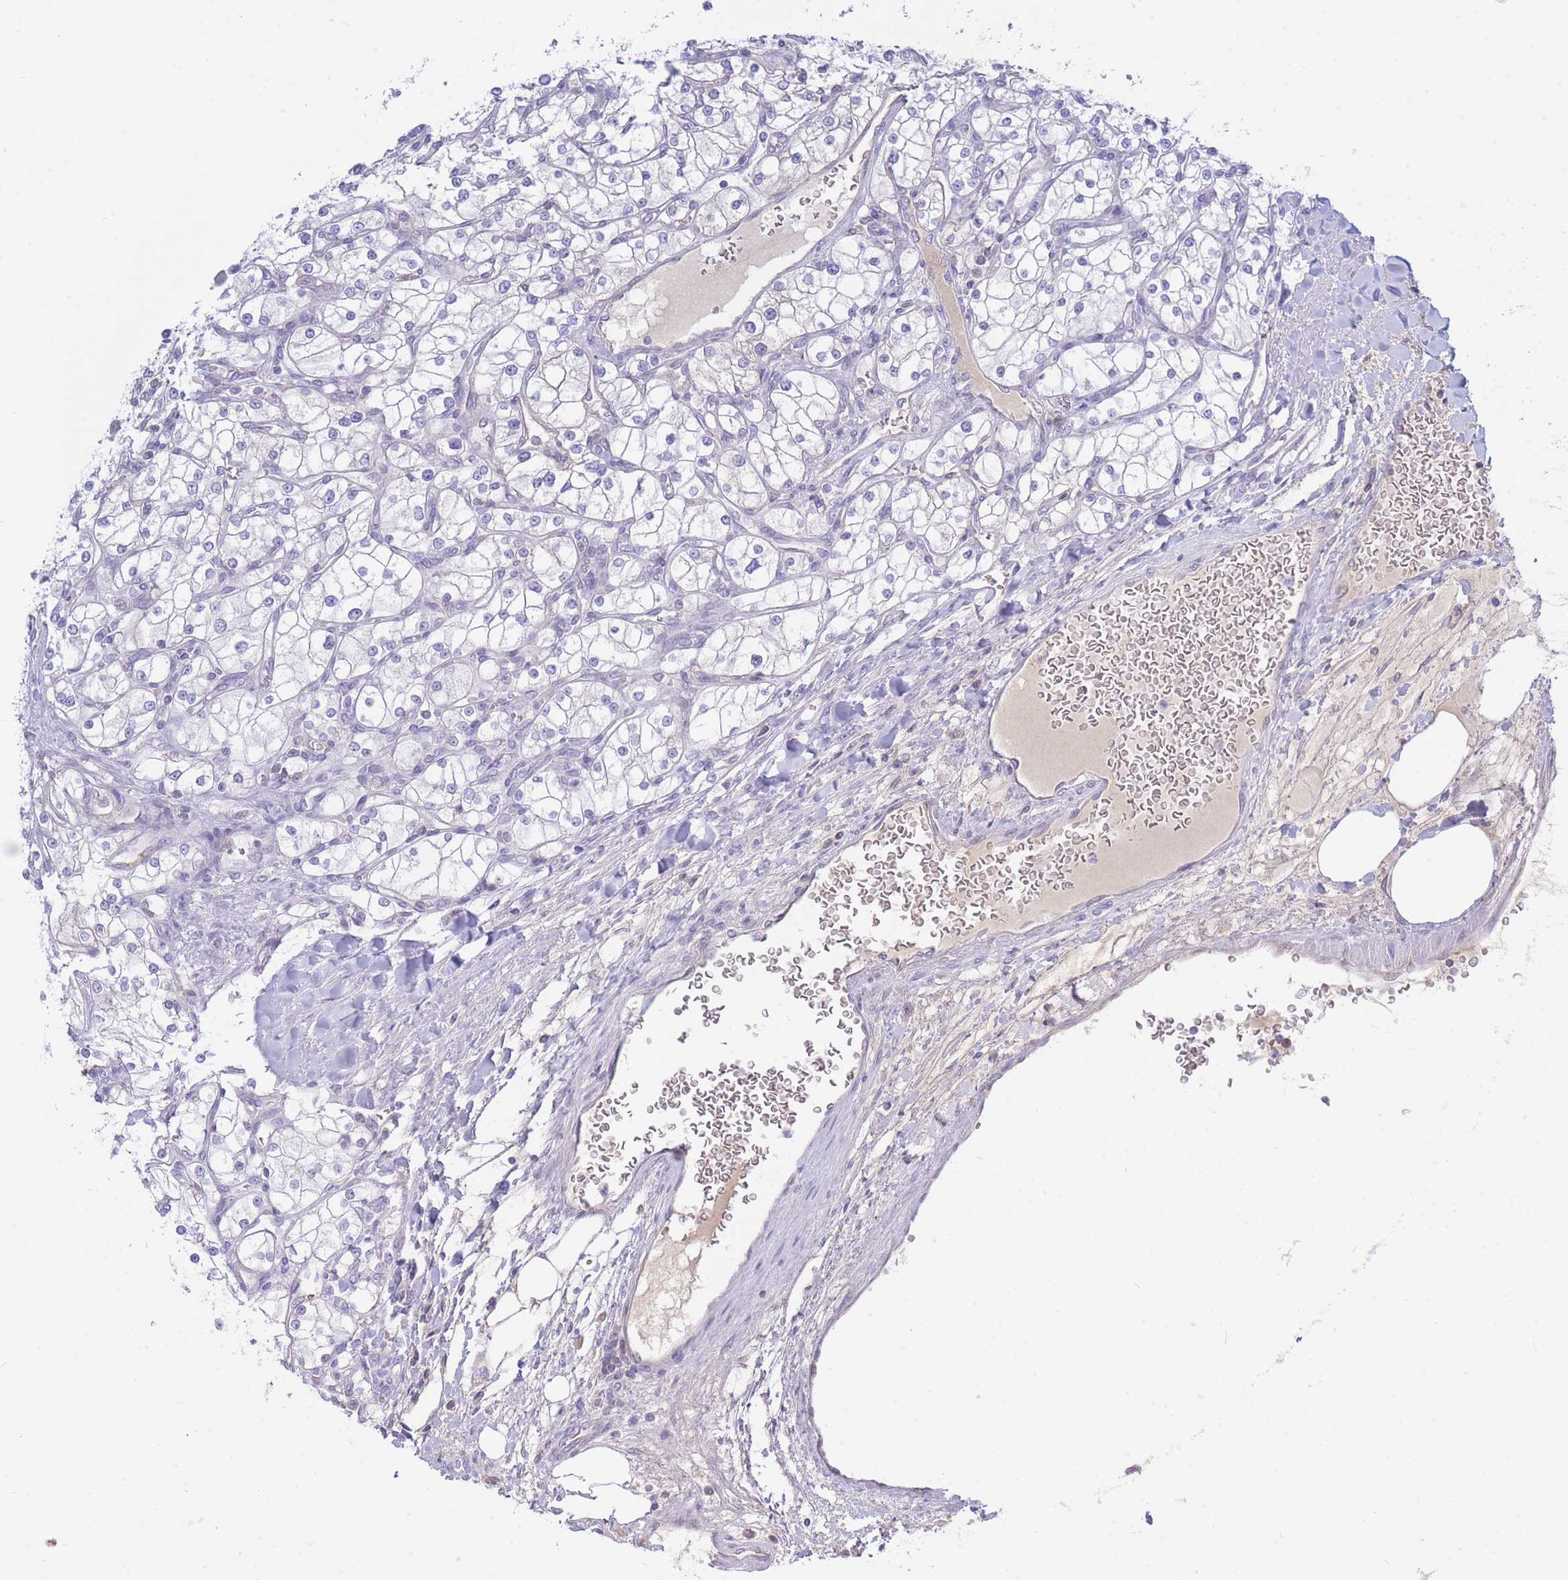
{"staining": {"intensity": "negative", "quantity": "none", "location": "none"}, "tissue": "renal cancer", "cell_type": "Tumor cells", "image_type": "cancer", "snomed": [{"axis": "morphology", "description": "Adenocarcinoma, NOS"}, {"axis": "topography", "description": "Kidney"}], "caption": "An image of human renal adenocarcinoma is negative for staining in tumor cells. (Stains: DAB IHC with hematoxylin counter stain, Microscopy: brightfield microscopy at high magnification).", "gene": "NANP", "patient": {"sex": "male", "age": 80}}